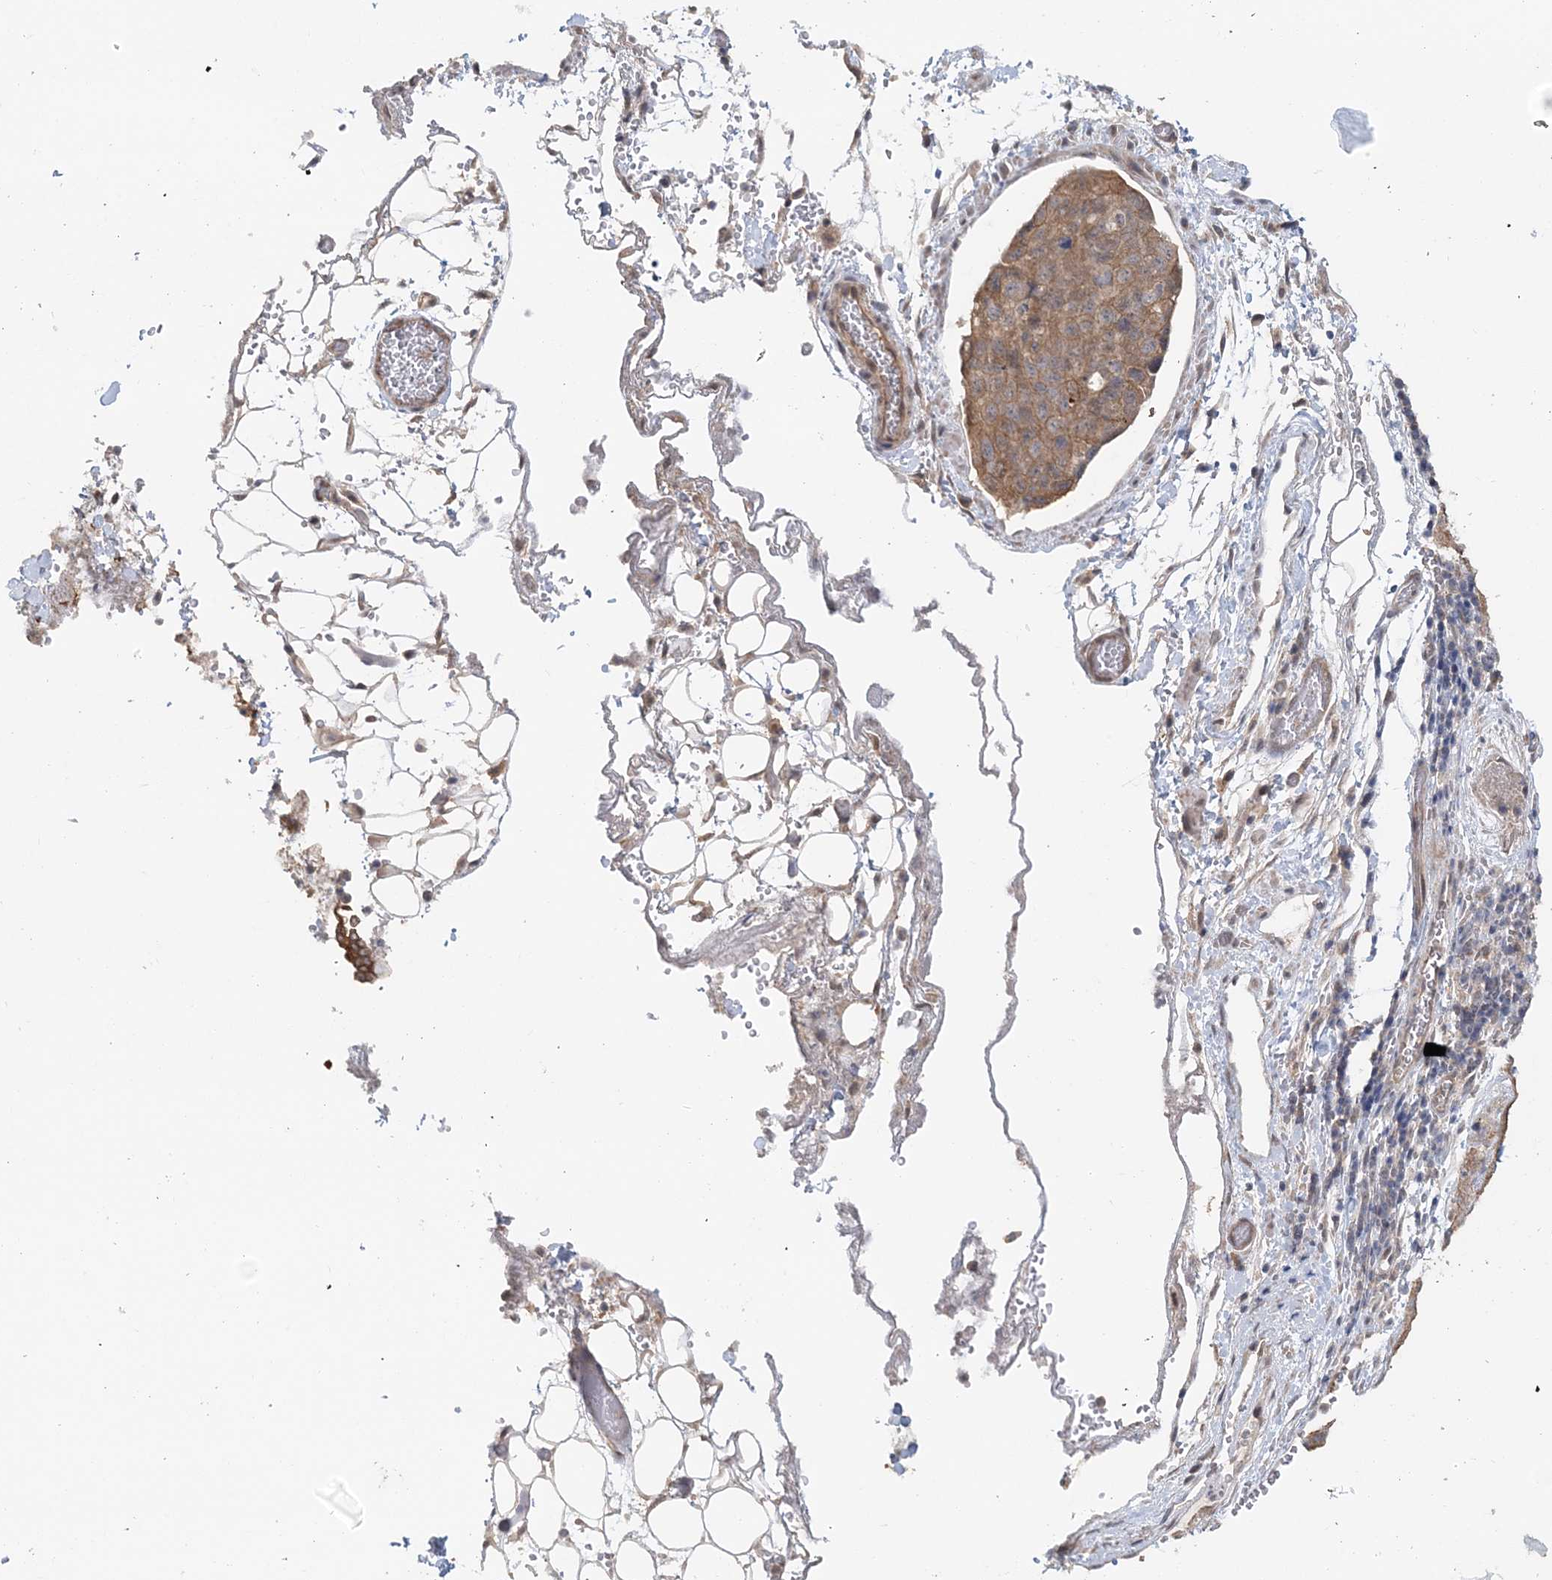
{"staining": {"intensity": "moderate", "quantity": ">75%", "location": "cytoplasmic/membranous"}, "tissue": "stomach cancer", "cell_type": "Tumor cells", "image_type": "cancer", "snomed": [{"axis": "morphology", "description": "Normal tissue, NOS"}, {"axis": "morphology", "description": "Adenocarcinoma, NOS"}, {"axis": "topography", "description": "Lymph node"}, {"axis": "topography", "description": "Stomach"}], "caption": "This micrograph exhibits immunohistochemistry staining of human stomach cancer, with medium moderate cytoplasmic/membranous staining in approximately >75% of tumor cells.", "gene": "FBXO38", "patient": {"sex": "male", "age": 48}}